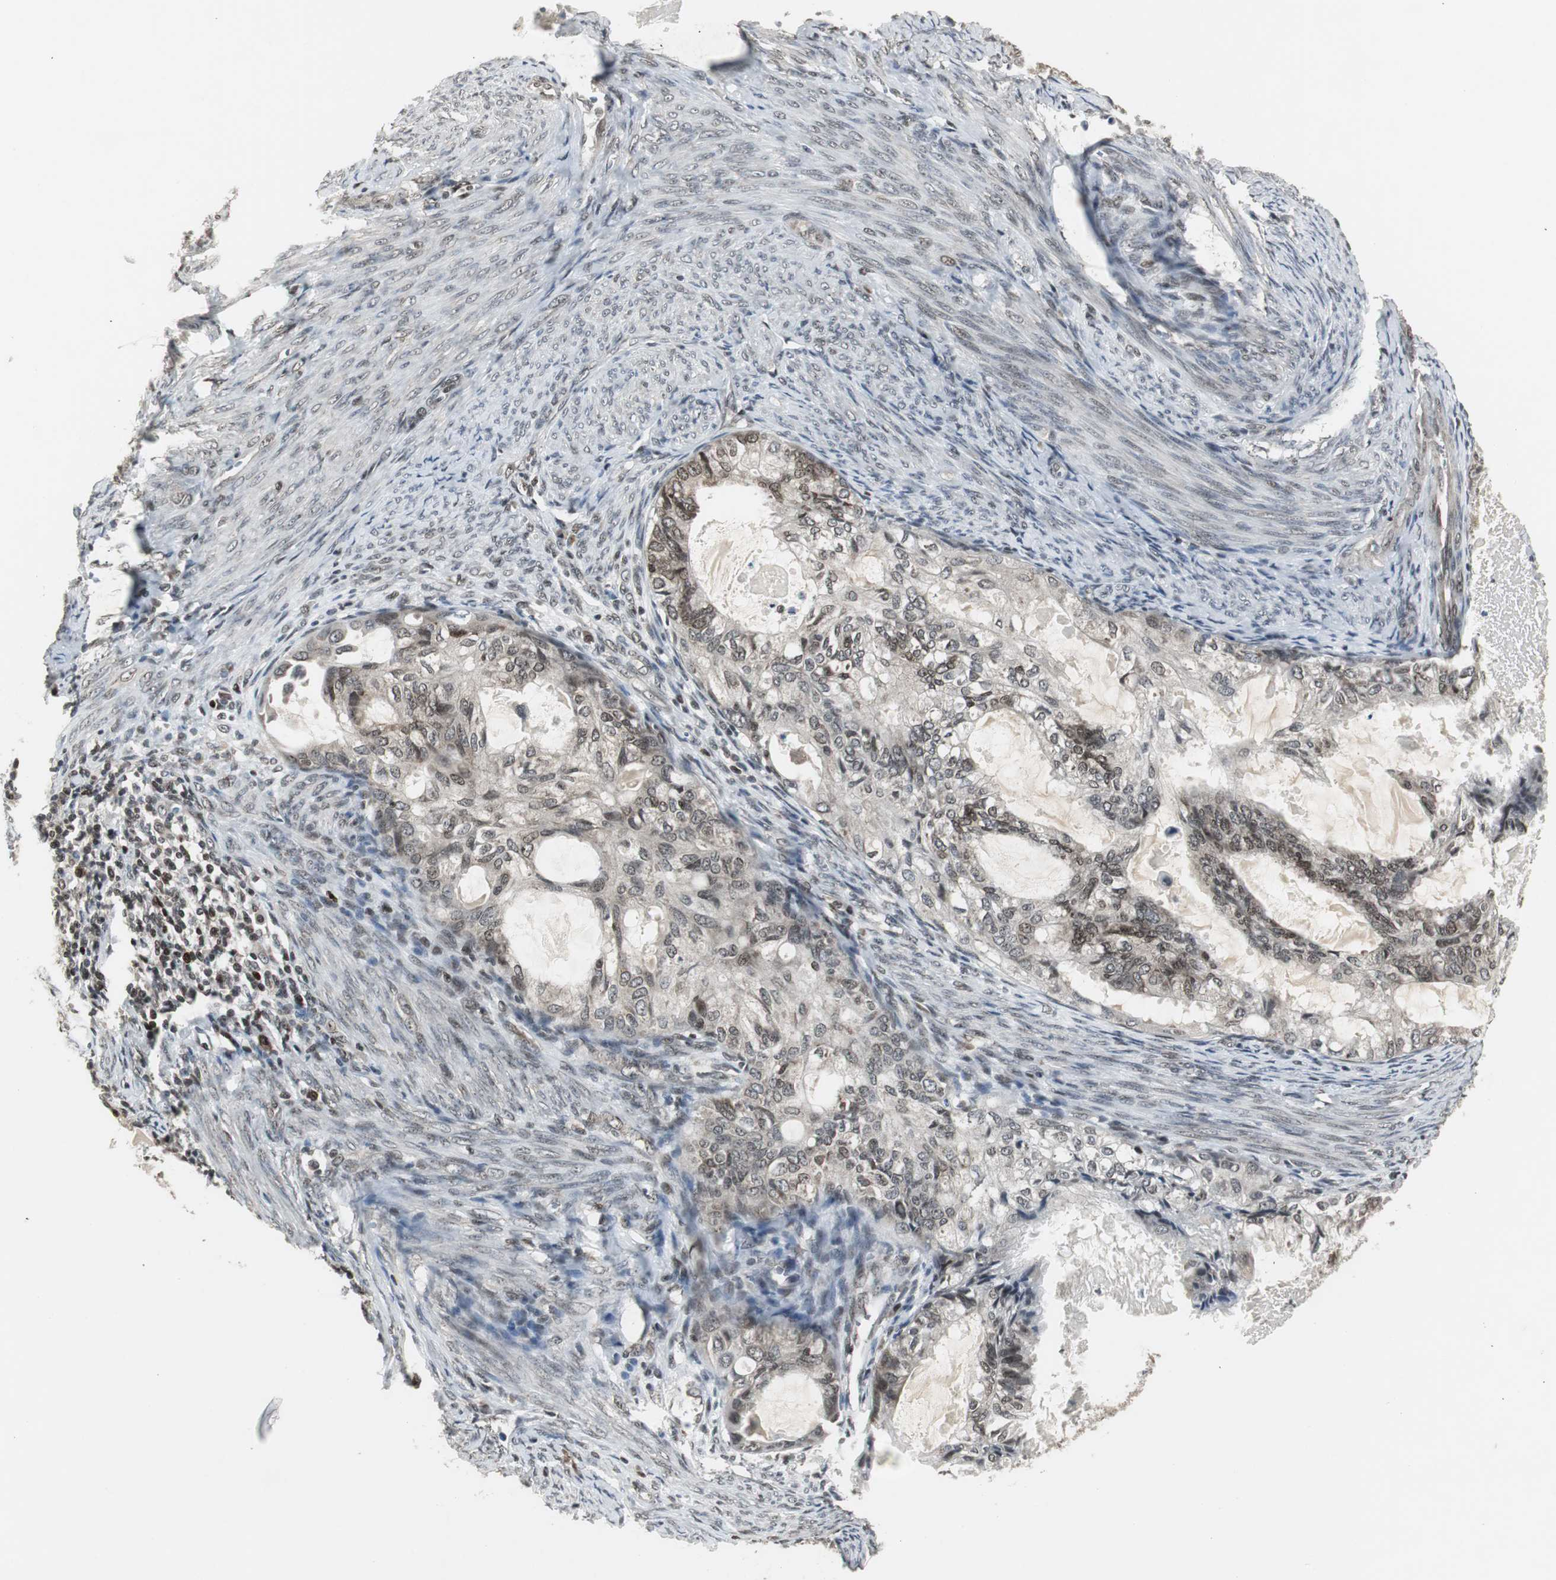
{"staining": {"intensity": "moderate", "quantity": ">75%", "location": "cytoplasmic/membranous,nuclear"}, "tissue": "cervical cancer", "cell_type": "Tumor cells", "image_type": "cancer", "snomed": [{"axis": "morphology", "description": "Normal tissue, NOS"}, {"axis": "morphology", "description": "Adenocarcinoma, NOS"}, {"axis": "topography", "description": "Cervix"}, {"axis": "topography", "description": "Endometrium"}], "caption": "Adenocarcinoma (cervical) stained with a protein marker shows moderate staining in tumor cells.", "gene": "MPG", "patient": {"sex": "female", "age": 86}}